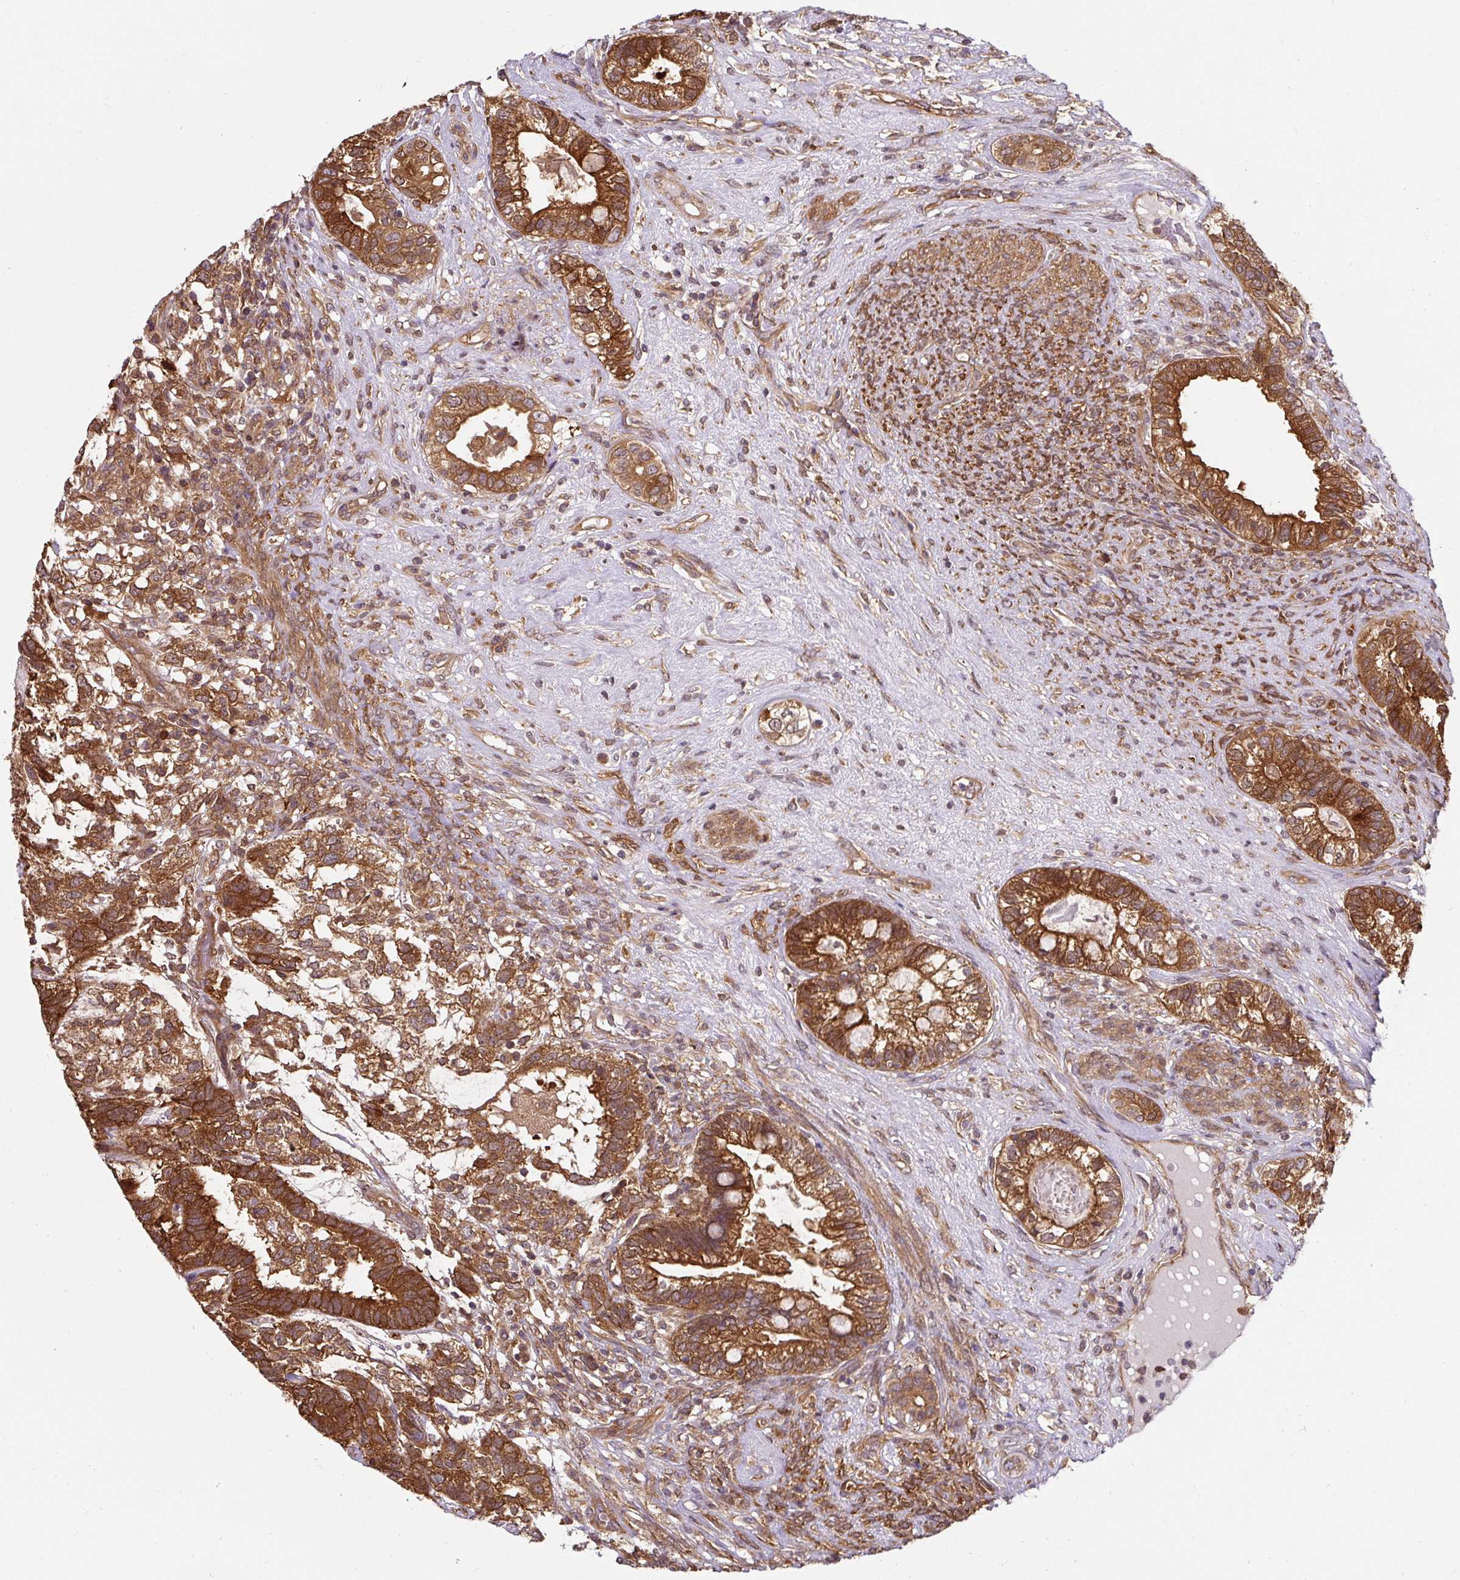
{"staining": {"intensity": "strong", "quantity": ">75%", "location": "cytoplasmic/membranous"}, "tissue": "testis cancer", "cell_type": "Tumor cells", "image_type": "cancer", "snomed": [{"axis": "morphology", "description": "Seminoma, NOS"}, {"axis": "morphology", "description": "Carcinoma, Embryonal, NOS"}, {"axis": "topography", "description": "Testis"}], "caption": "Seminoma (testis) tissue exhibits strong cytoplasmic/membranous expression in approximately >75% of tumor cells", "gene": "ST13", "patient": {"sex": "male", "age": 41}}